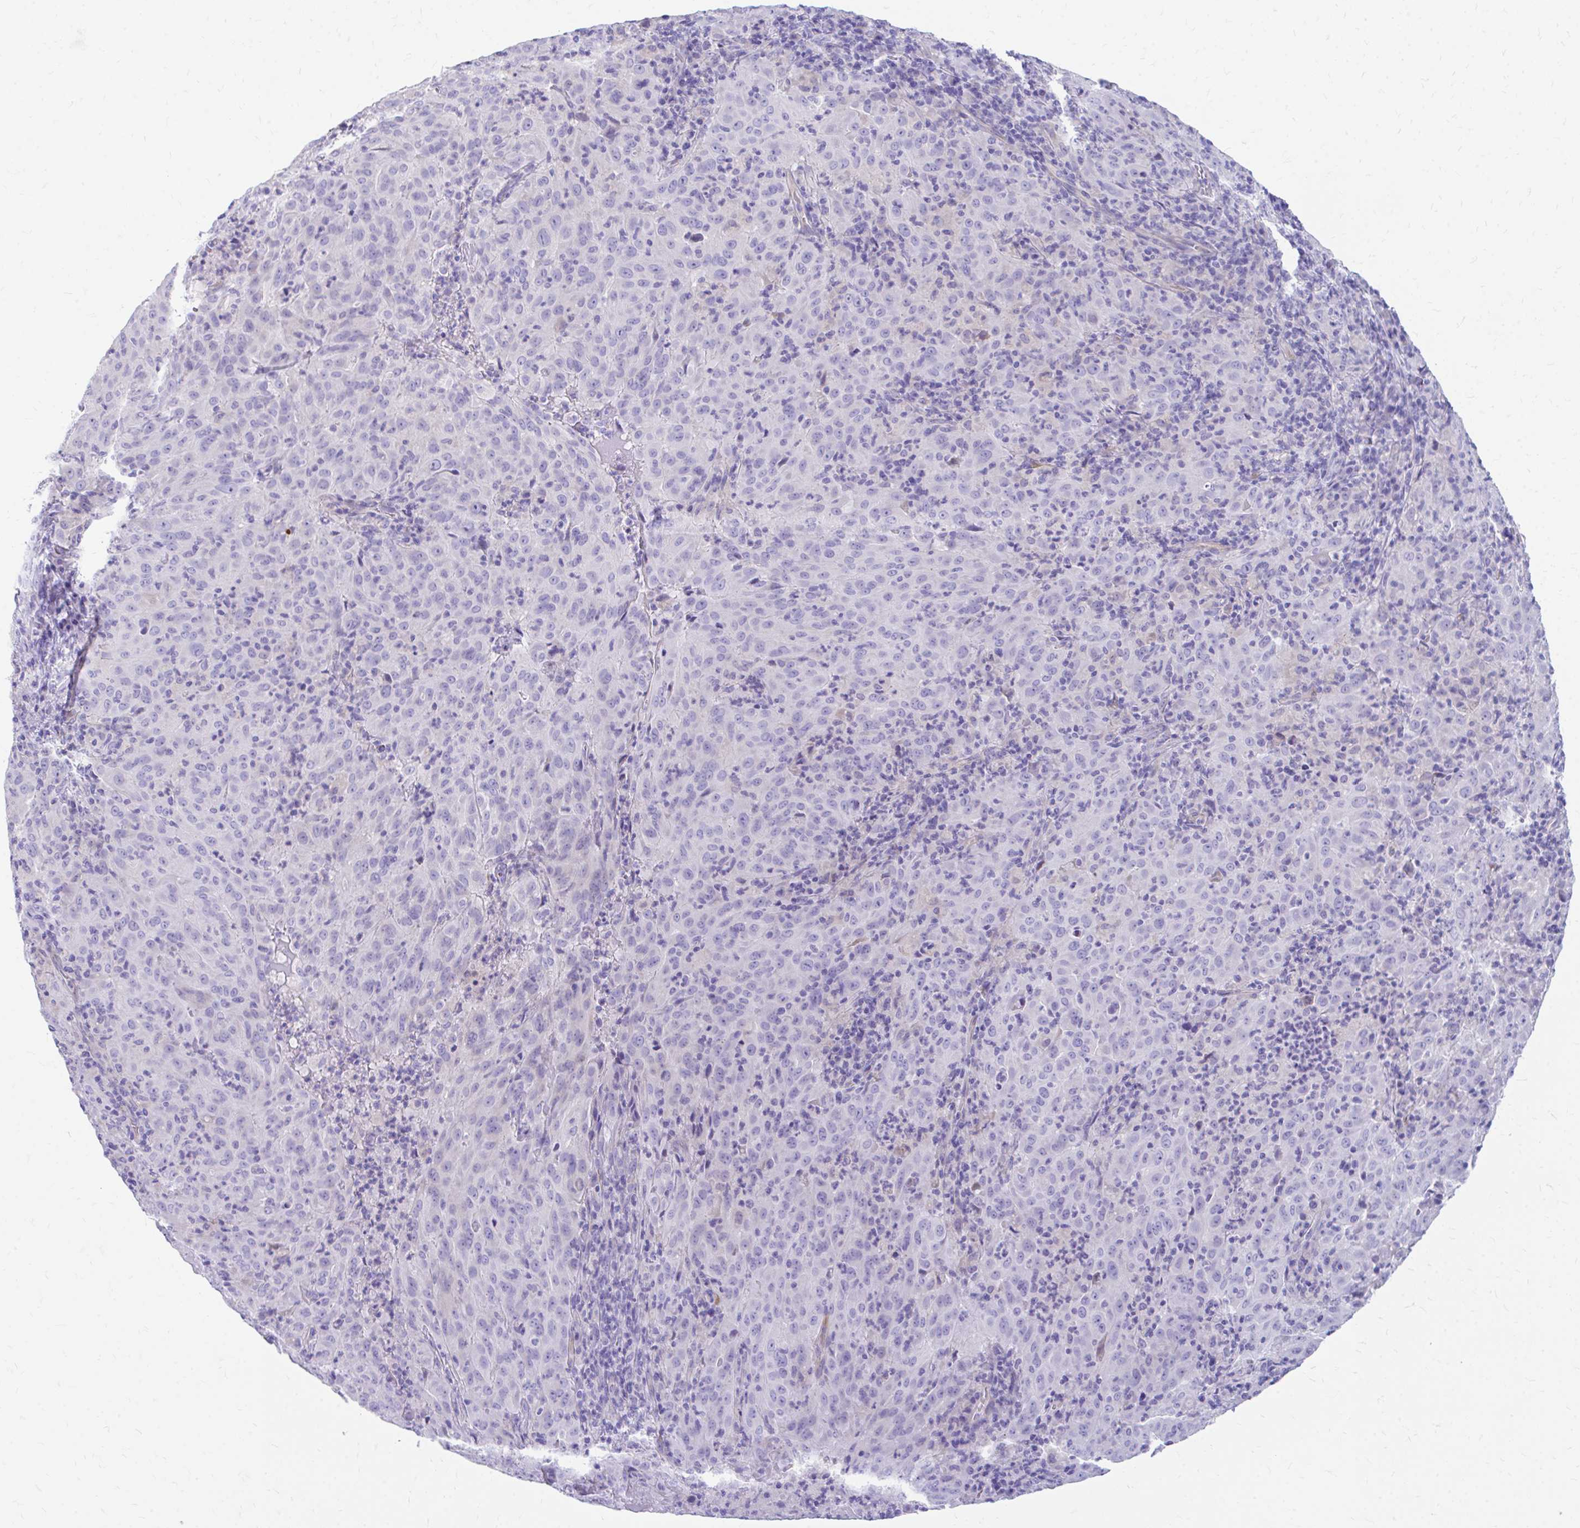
{"staining": {"intensity": "negative", "quantity": "none", "location": "none"}, "tissue": "pancreatic cancer", "cell_type": "Tumor cells", "image_type": "cancer", "snomed": [{"axis": "morphology", "description": "Adenocarcinoma, NOS"}, {"axis": "topography", "description": "Pancreas"}], "caption": "IHC photomicrograph of neoplastic tissue: human adenocarcinoma (pancreatic) stained with DAB (3,3'-diaminobenzidine) reveals no significant protein positivity in tumor cells. (Brightfield microscopy of DAB immunohistochemistry (IHC) at high magnification).", "gene": "KRIT1", "patient": {"sex": "male", "age": 63}}